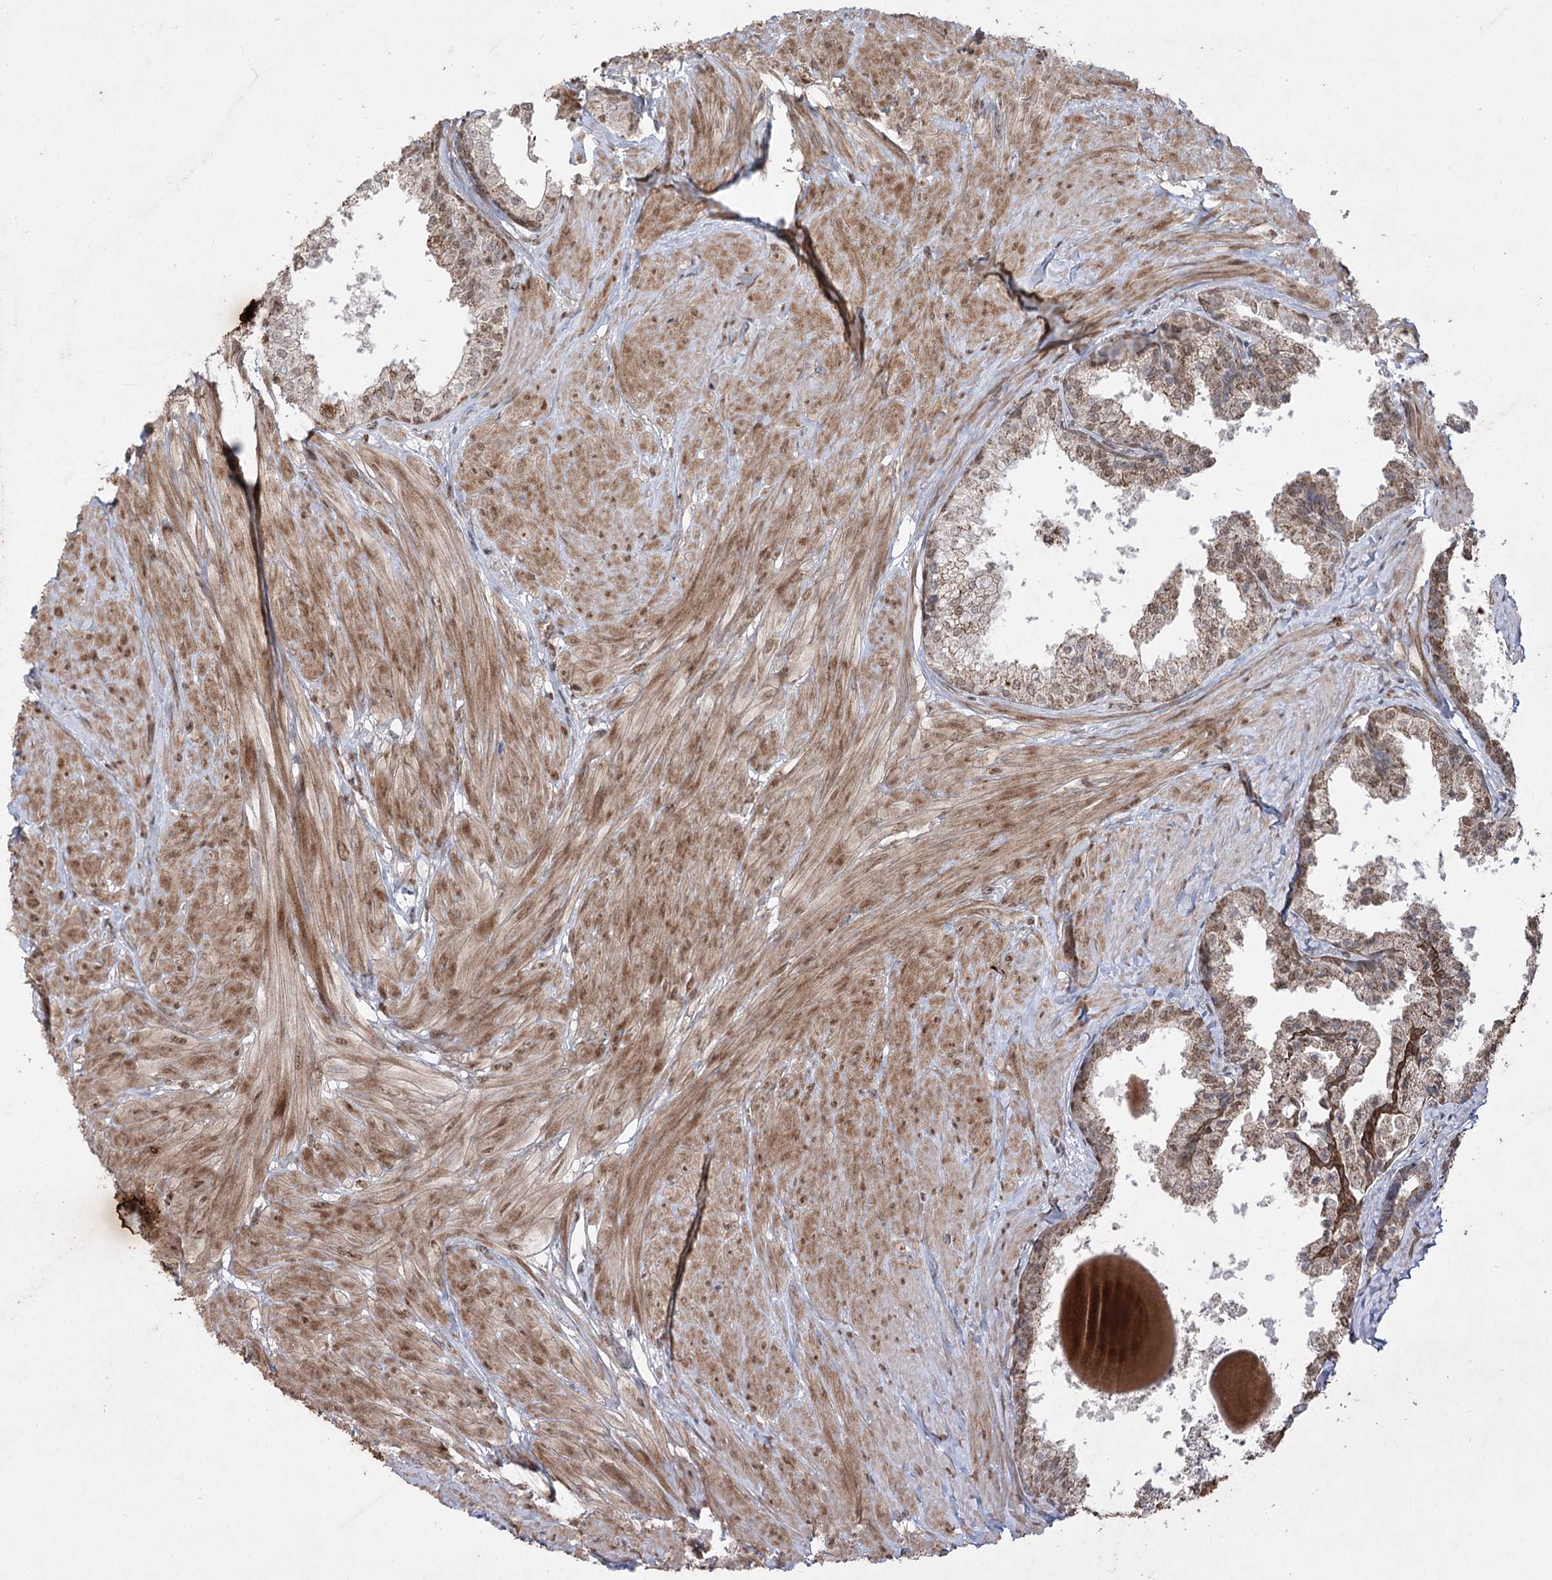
{"staining": {"intensity": "moderate", "quantity": ">75%", "location": "cytoplasmic/membranous,nuclear"}, "tissue": "prostate", "cell_type": "Glandular cells", "image_type": "normal", "snomed": [{"axis": "morphology", "description": "Normal tissue, NOS"}, {"axis": "topography", "description": "Prostate"}], "caption": "Immunohistochemistry staining of benign prostate, which exhibits medium levels of moderate cytoplasmic/membranous,nuclear positivity in approximately >75% of glandular cells indicating moderate cytoplasmic/membranous,nuclear protein positivity. The staining was performed using DAB (3,3'-diaminobenzidine) (brown) for protein detection and nuclei were counterstained in hematoxylin (blue).", "gene": "ZSCAN23", "patient": {"sex": "male", "age": 48}}